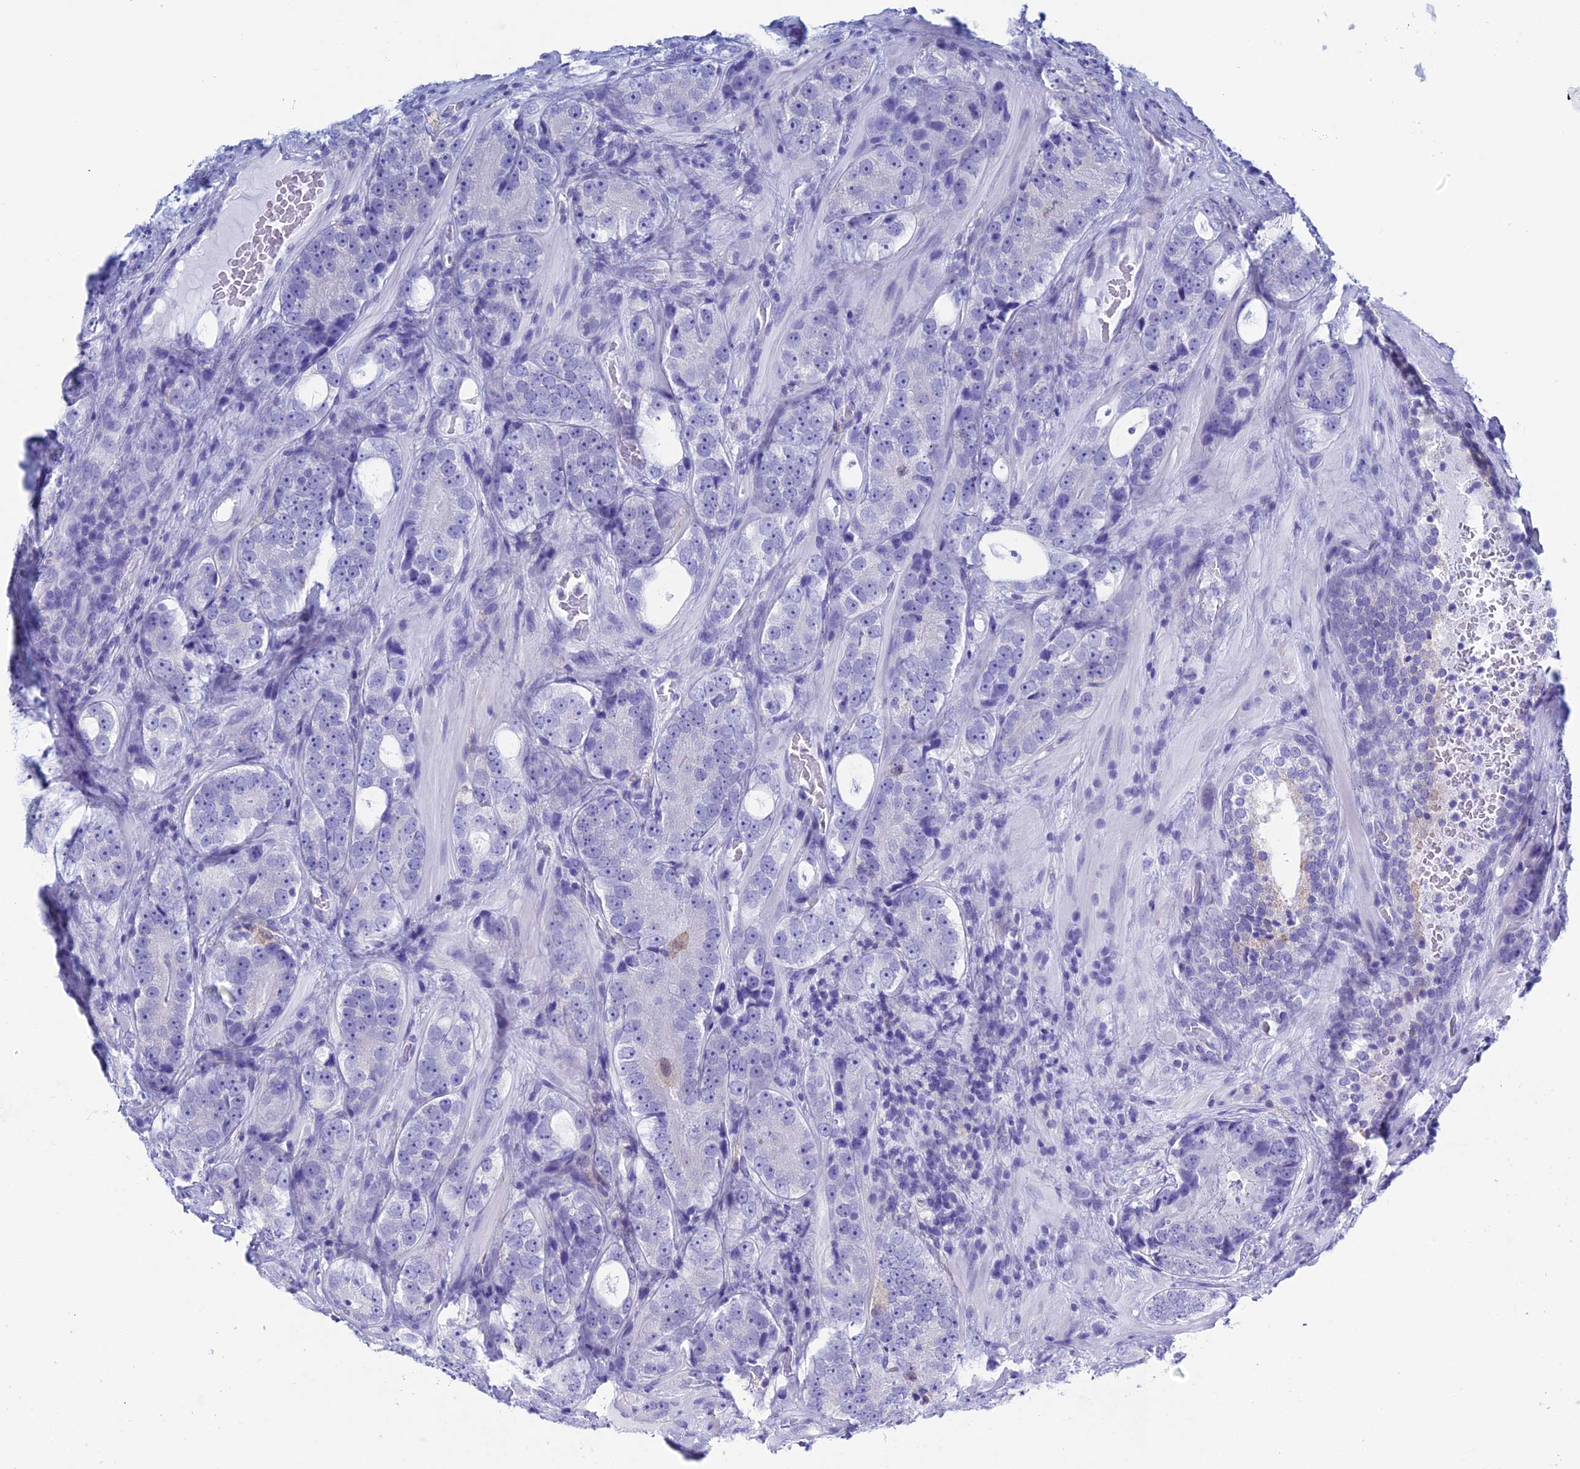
{"staining": {"intensity": "negative", "quantity": "none", "location": "none"}, "tissue": "prostate cancer", "cell_type": "Tumor cells", "image_type": "cancer", "snomed": [{"axis": "morphology", "description": "Adenocarcinoma, High grade"}, {"axis": "topography", "description": "Prostate"}], "caption": "Immunohistochemistry photomicrograph of neoplastic tissue: human prostate cancer stained with DAB (3,3'-diaminobenzidine) reveals no significant protein staining in tumor cells. The staining is performed using DAB (3,3'-diaminobenzidine) brown chromogen with nuclei counter-stained in using hematoxylin.", "gene": "KCNK17", "patient": {"sex": "male", "age": 56}}